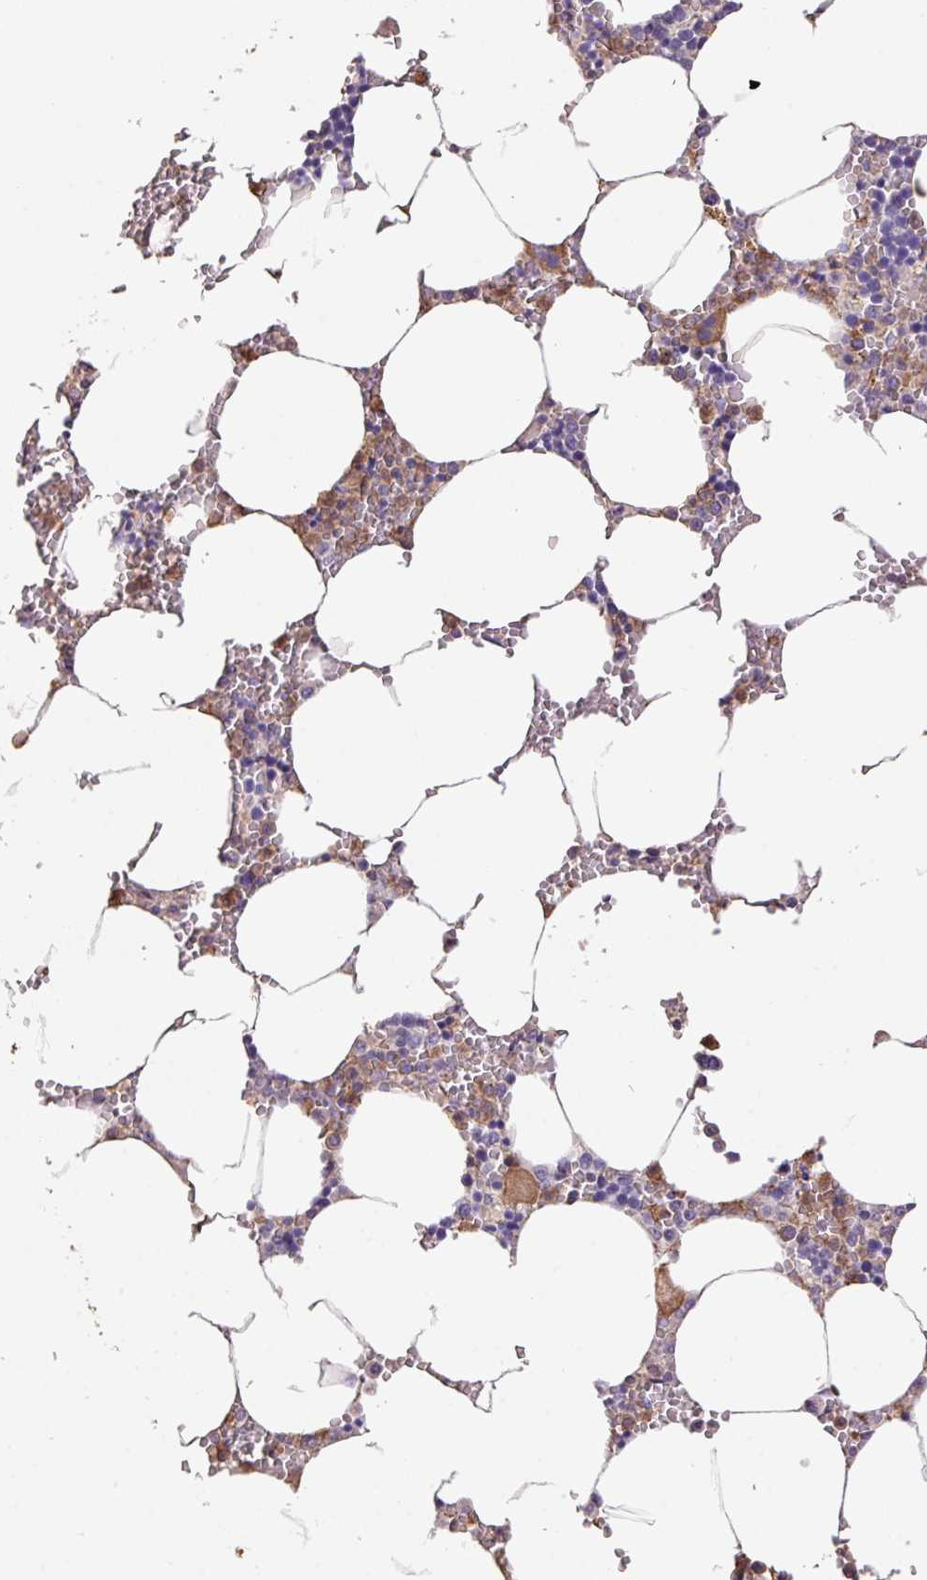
{"staining": {"intensity": "negative", "quantity": "none", "location": "none"}, "tissue": "bone marrow", "cell_type": "Hematopoietic cells", "image_type": "normal", "snomed": [{"axis": "morphology", "description": "Normal tissue, NOS"}, {"axis": "topography", "description": "Bone marrow"}], "caption": "An image of bone marrow stained for a protein exhibits no brown staining in hematopoietic cells. (DAB immunohistochemistry (IHC) visualized using brightfield microscopy, high magnification).", "gene": "CALML4", "patient": {"sex": "male", "age": 70}}